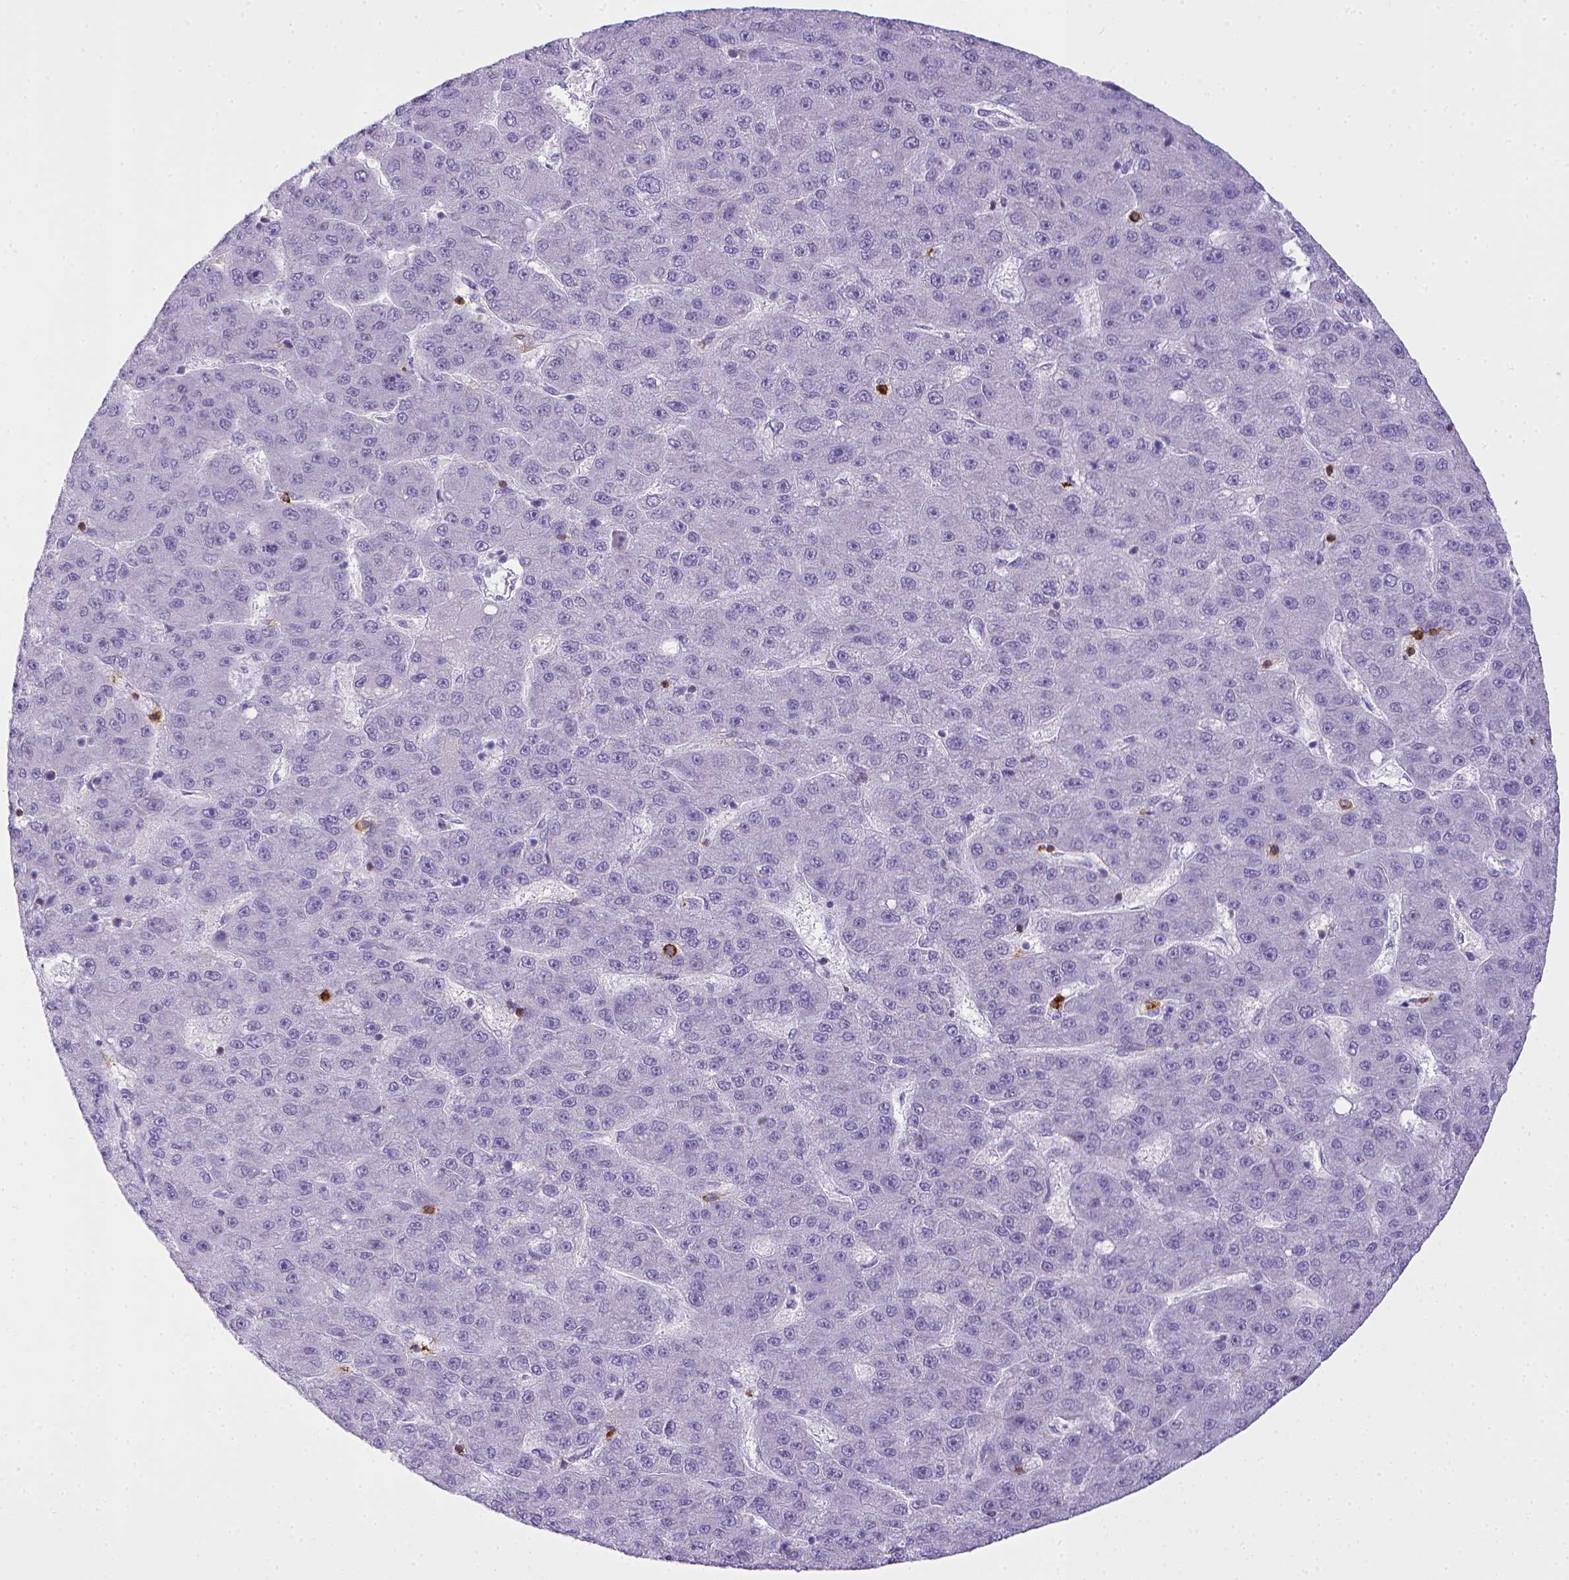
{"staining": {"intensity": "negative", "quantity": "none", "location": "none"}, "tissue": "liver cancer", "cell_type": "Tumor cells", "image_type": "cancer", "snomed": [{"axis": "morphology", "description": "Carcinoma, Hepatocellular, NOS"}, {"axis": "topography", "description": "Liver"}], "caption": "A high-resolution photomicrograph shows immunohistochemistry staining of liver cancer (hepatocellular carcinoma), which shows no significant positivity in tumor cells.", "gene": "ITGAM", "patient": {"sex": "male", "age": 67}}